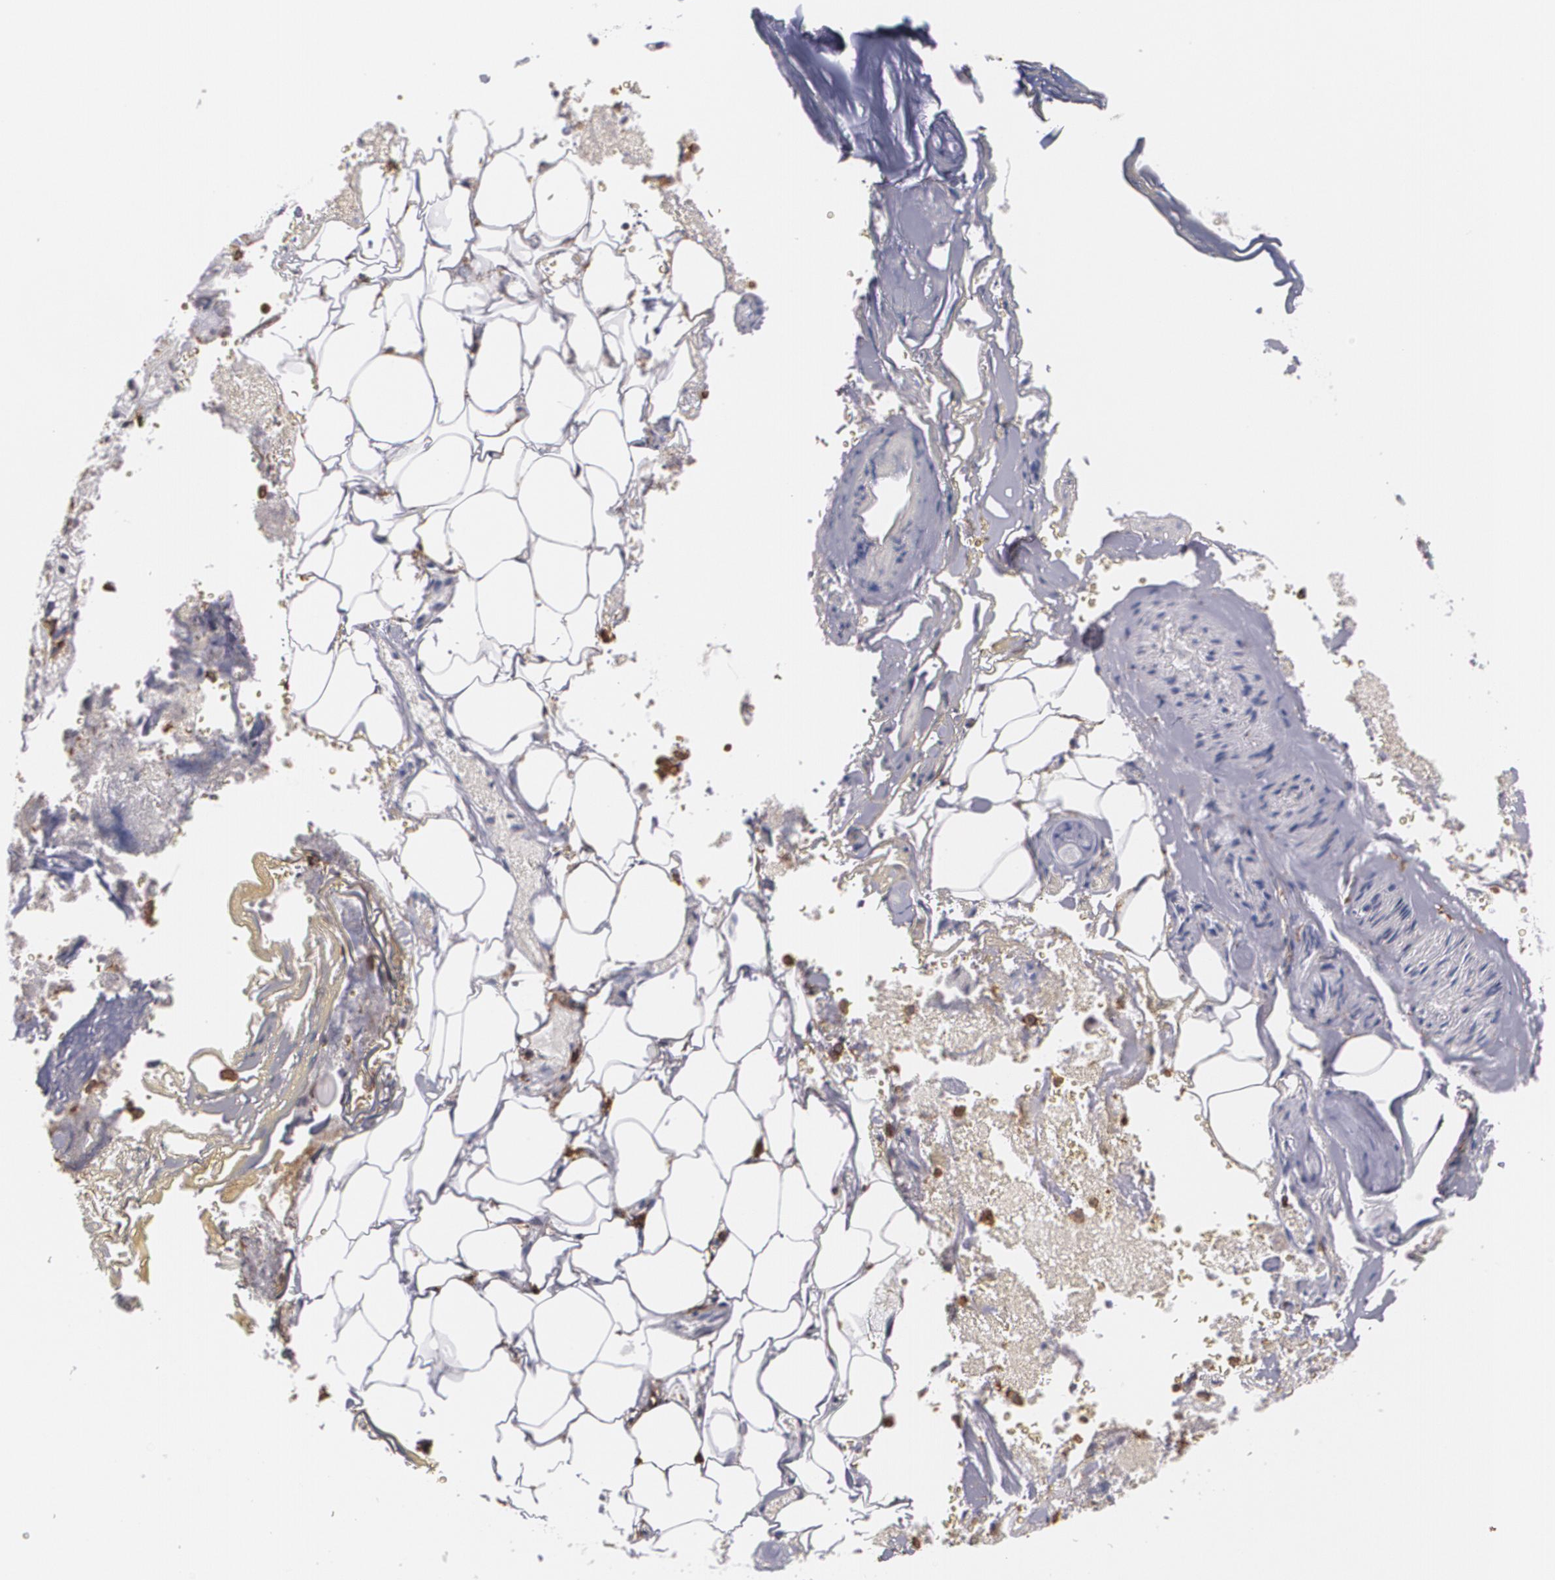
{"staining": {"intensity": "negative", "quantity": "none", "location": "none"}, "tissue": "adrenal gland", "cell_type": "Glandular cells", "image_type": "normal", "snomed": [{"axis": "morphology", "description": "Normal tissue, NOS"}, {"axis": "topography", "description": "Adrenal gland"}], "caption": "This is an immunohistochemistry micrograph of normal human adrenal gland. There is no staining in glandular cells.", "gene": "PTPRC", "patient": {"sex": "female", "age": 71}}